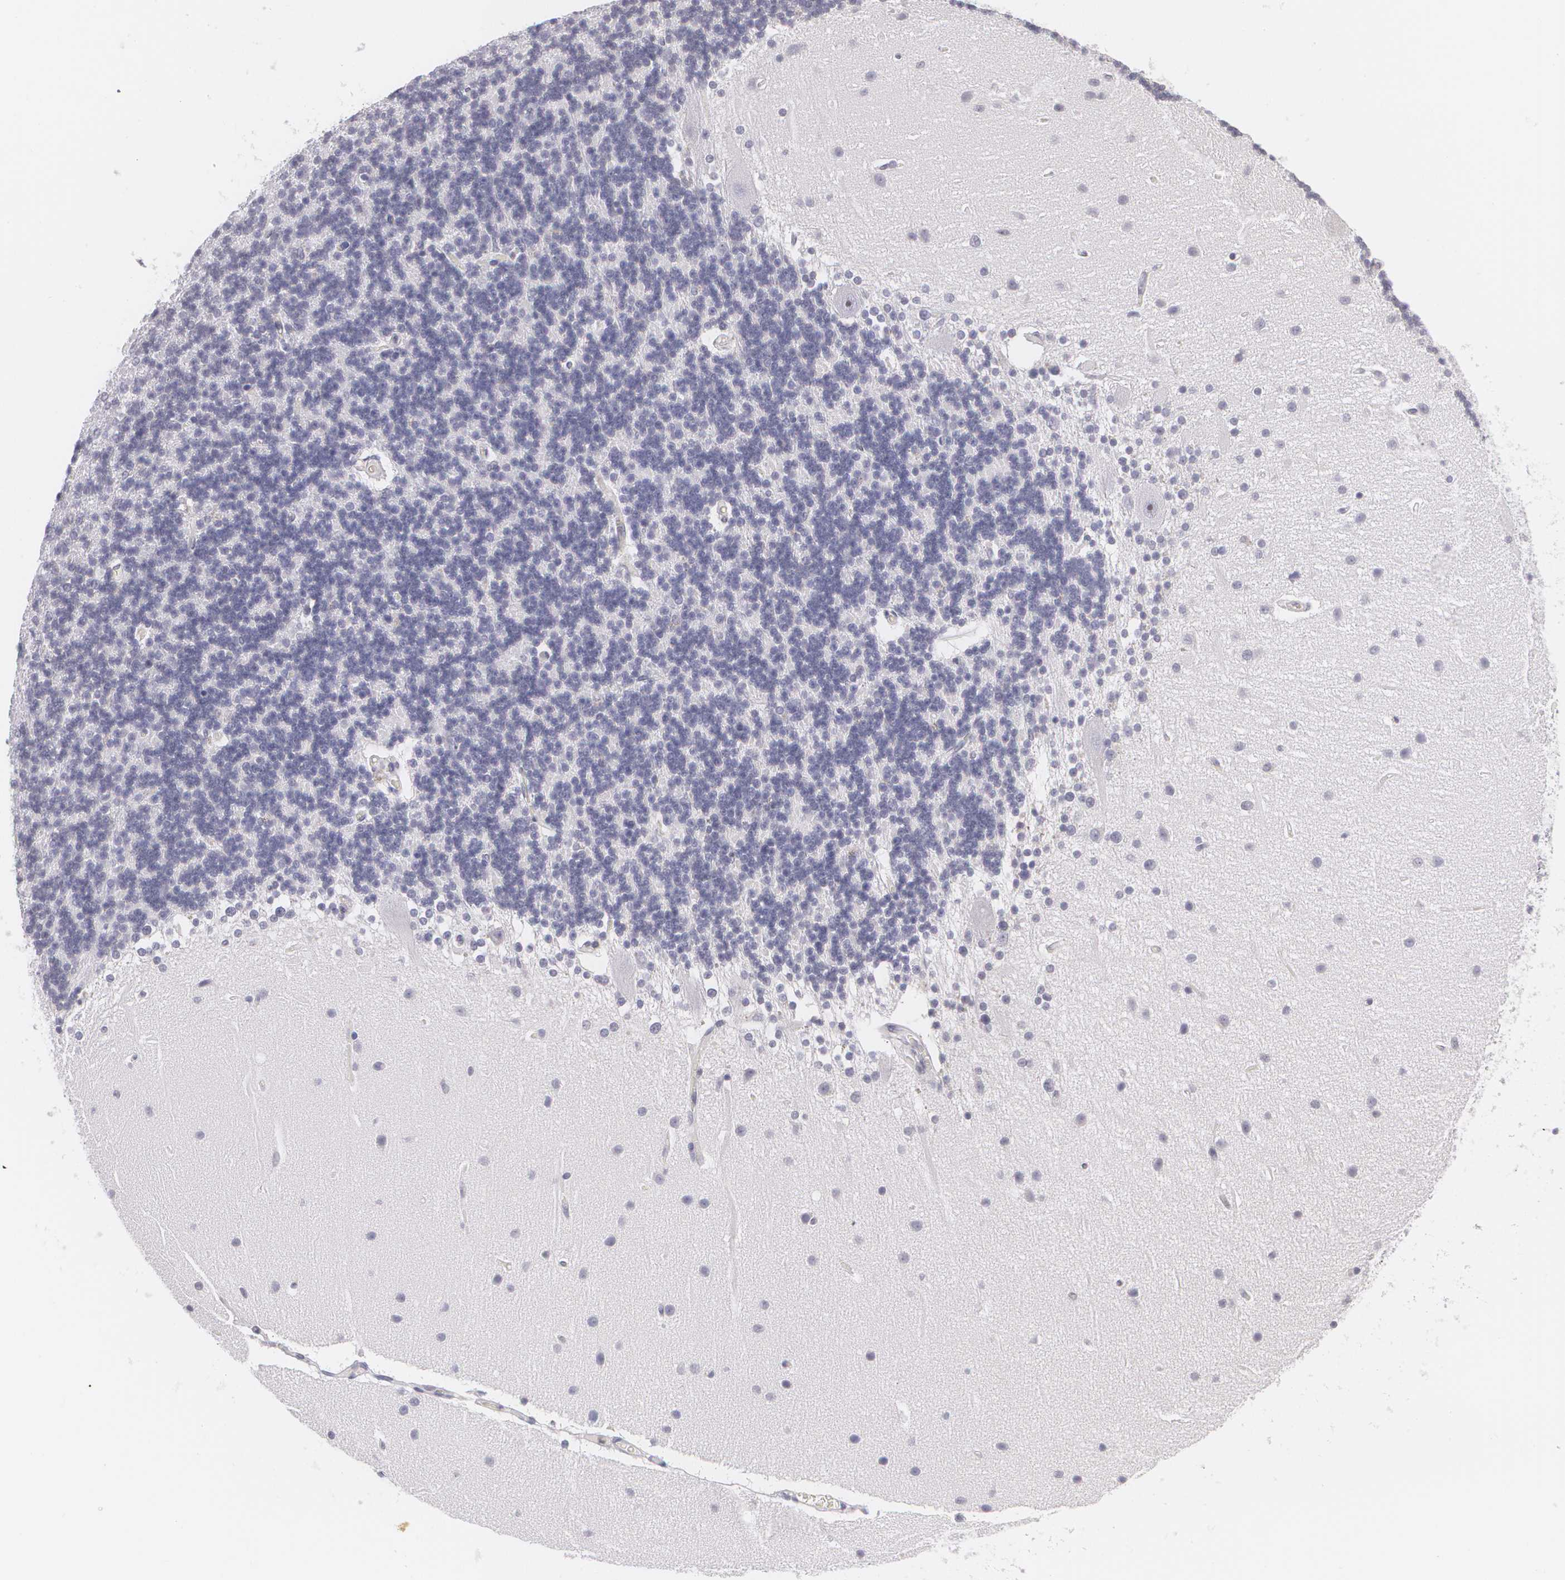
{"staining": {"intensity": "negative", "quantity": "none", "location": "none"}, "tissue": "cerebellum", "cell_type": "Cells in granular layer", "image_type": "normal", "snomed": [{"axis": "morphology", "description": "Normal tissue, NOS"}, {"axis": "topography", "description": "Cerebellum"}], "caption": "A high-resolution histopathology image shows IHC staining of unremarkable cerebellum, which exhibits no significant expression in cells in granular layer.", "gene": "BCL10", "patient": {"sex": "female", "age": 54}}